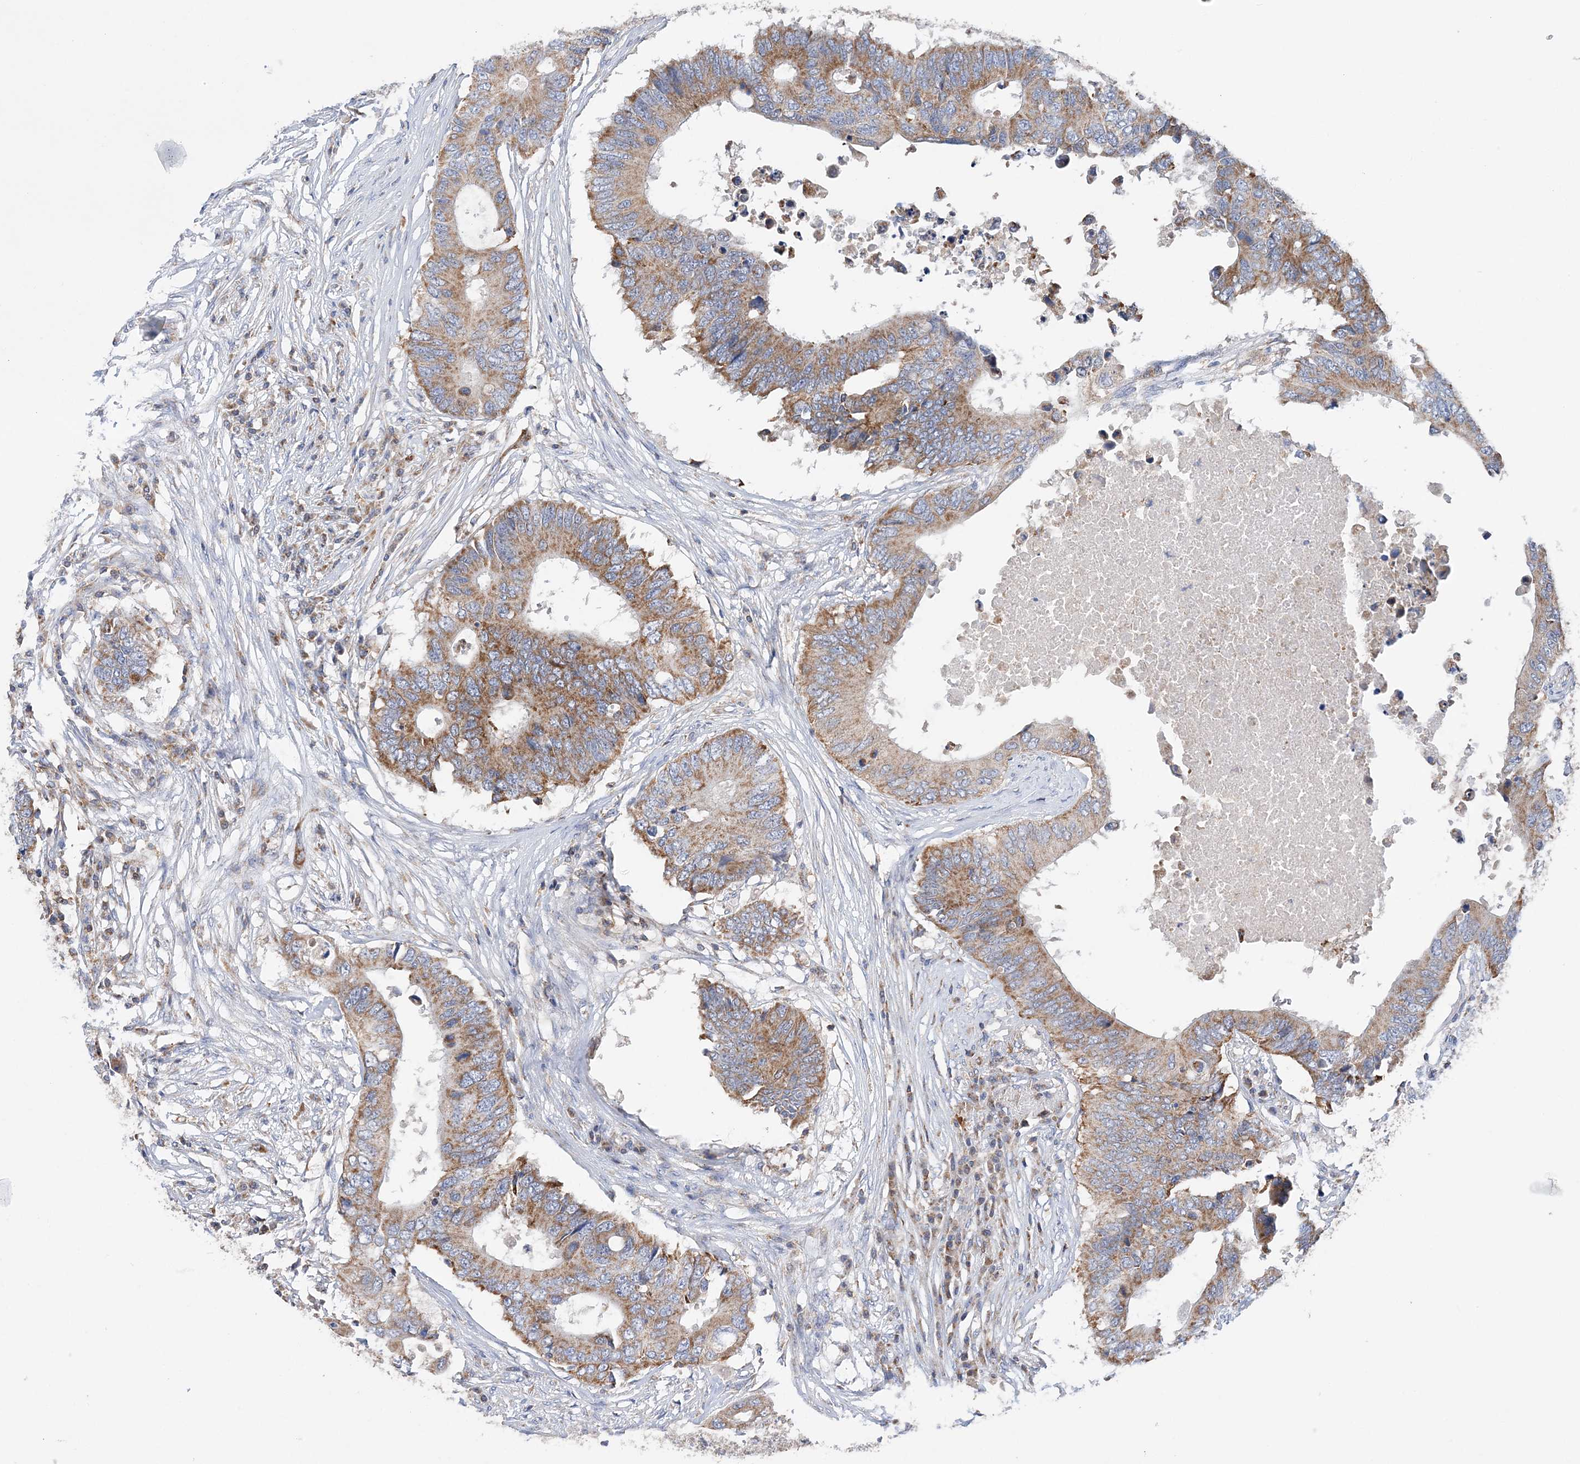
{"staining": {"intensity": "moderate", "quantity": ">75%", "location": "cytoplasmic/membranous"}, "tissue": "colorectal cancer", "cell_type": "Tumor cells", "image_type": "cancer", "snomed": [{"axis": "morphology", "description": "Adenocarcinoma, NOS"}, {"axis": "topography", "description": "Colon"}], "caption": "Colorectal cancer (adenocarcinoma) was stained to show a protein in brown. There is medium levels of moderate cytoplasmic/membranous staining in about >75% of tumor cells.", "gene": "TTC32", "patient": {"sex": "male", "age": 71}}